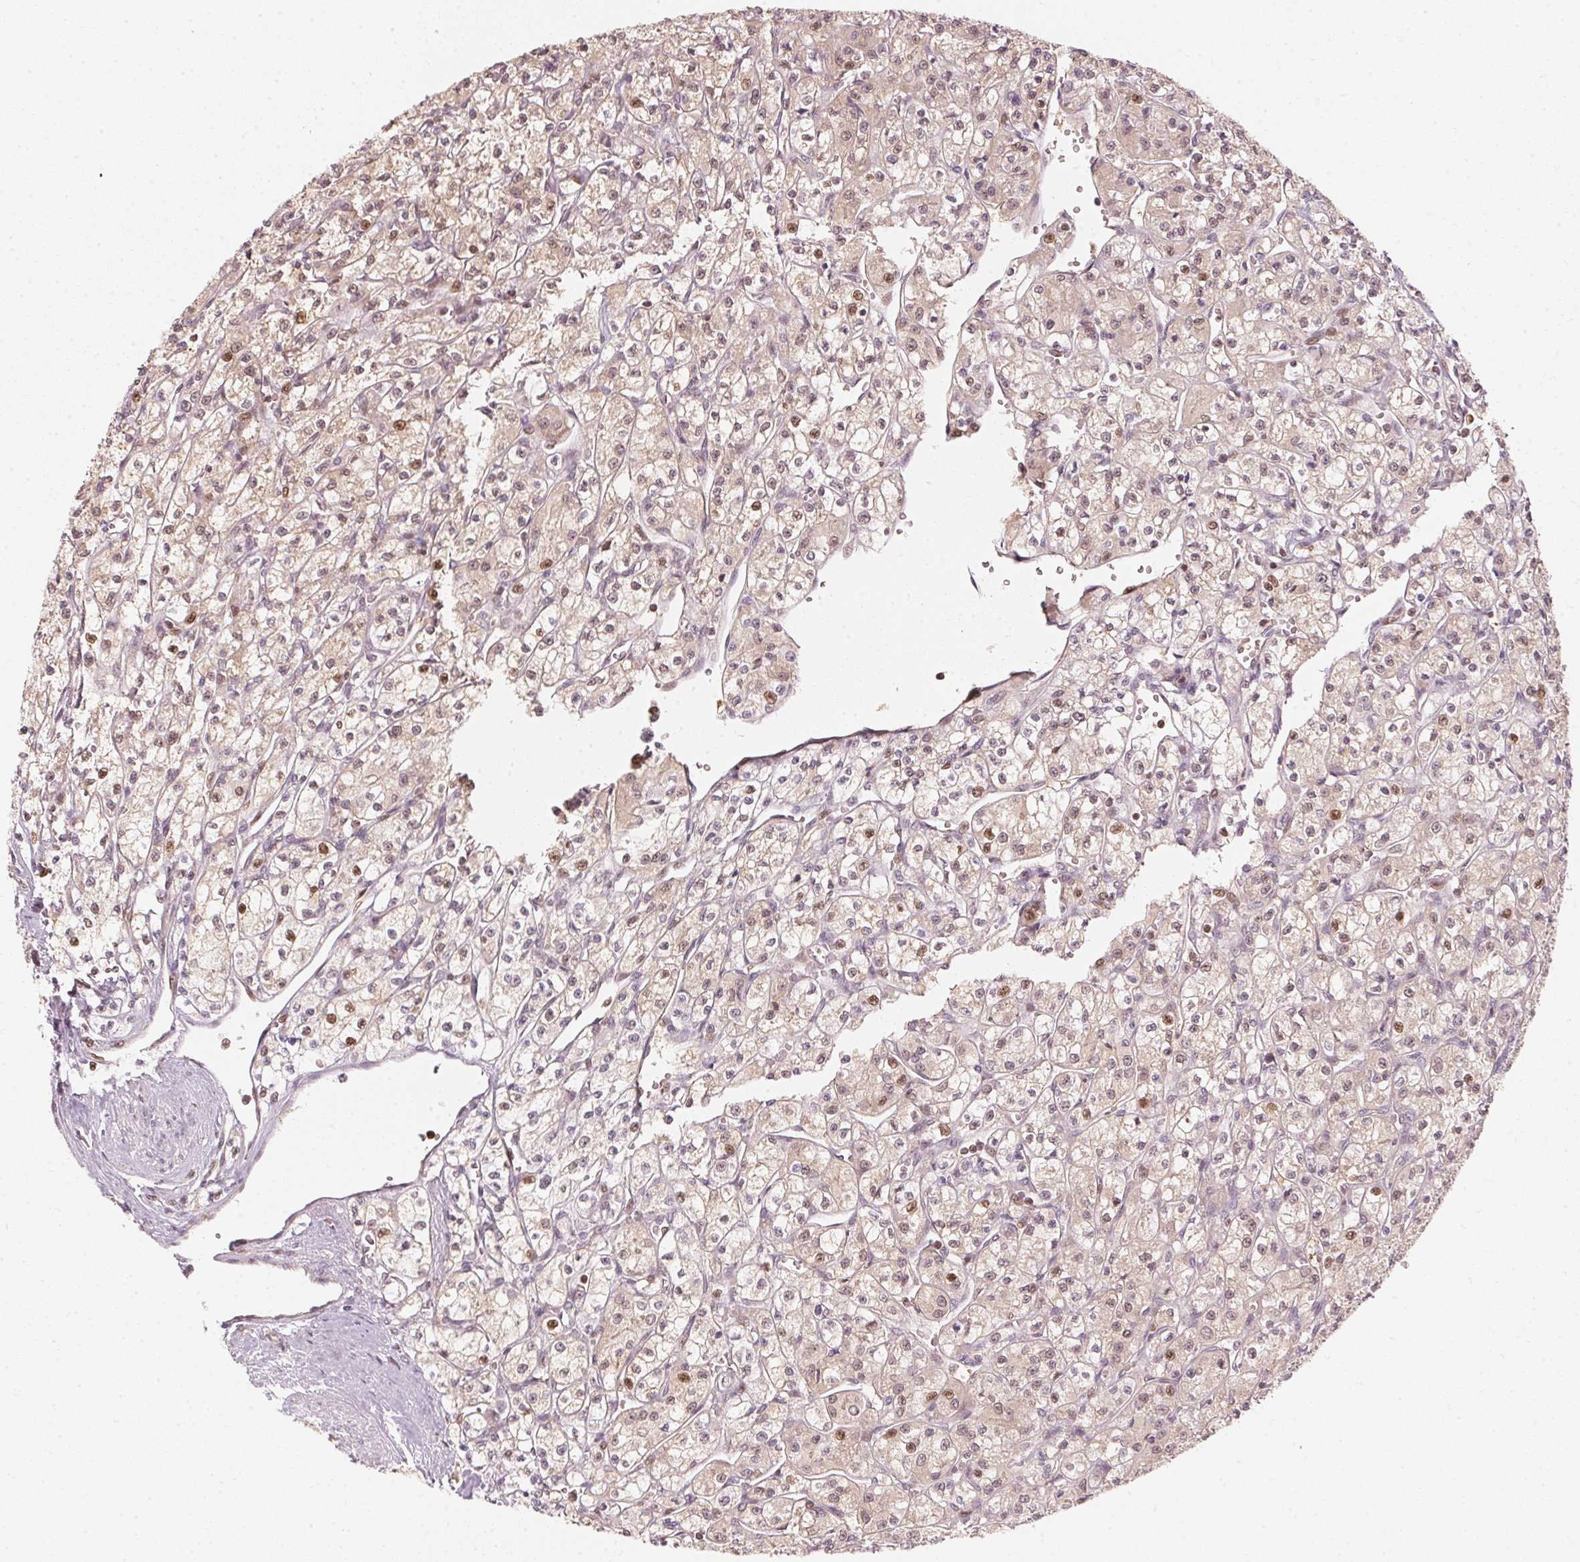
{"staining": {"intensity": "weak", "quantity": "25%-75%", "location": "cytoplasmic/membranous,nuclear"}, "tissue": "renal cancer", "cell_type": "Tumor cells", "image_type": "cancer", "snomed": [{"axis": "morphology", "description": "Adenocarcinoma, NOS"}, {"axis": "topography", "description": "Kidney"}], "caption": "About 25%-75% of tumor cells in human renal cancer (adenocarcinoma) demonstrate weak cytoplasmic/membranous and nuclear protein staining as visualized by brown immunohistochemical staining.", "gene": "UBE2L3", "patient": {"sex": "female", "age": 70}}